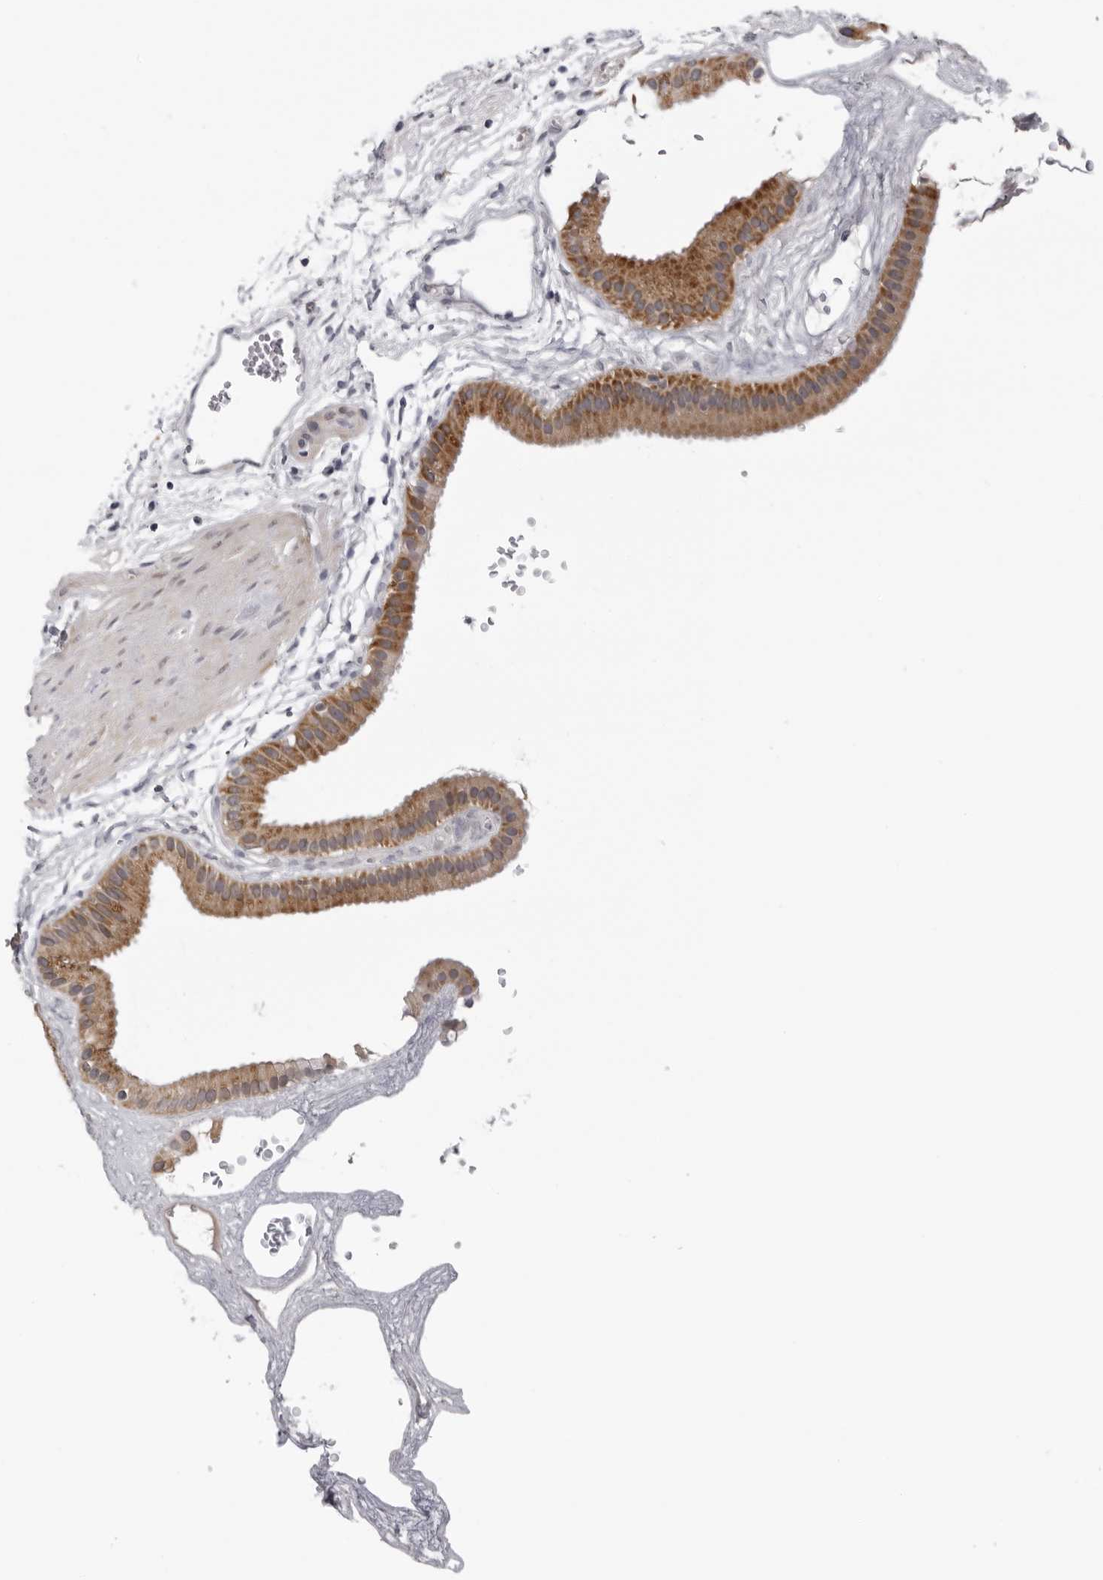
{"staining": {"intensity": "strong", "quantity": ">75%", "location": "cytoplasmic/membranous"}, "tissue": "gallbladder", "cell_type": "Glandular cells", "image_type": "normal", "snomed": [{"axis": "morphology", "description": "Normal tissue, NOS"}, {"axis": "topography", "description": "Gallbladder"}], "caption": "IHC of unremarkable gallbladder demonstrates high levels of strong cytoplasmic/membranous expression in about >75% of glandular cells.", "gene": "CPT2", "patient": {"sex": "female", "age": 64}}